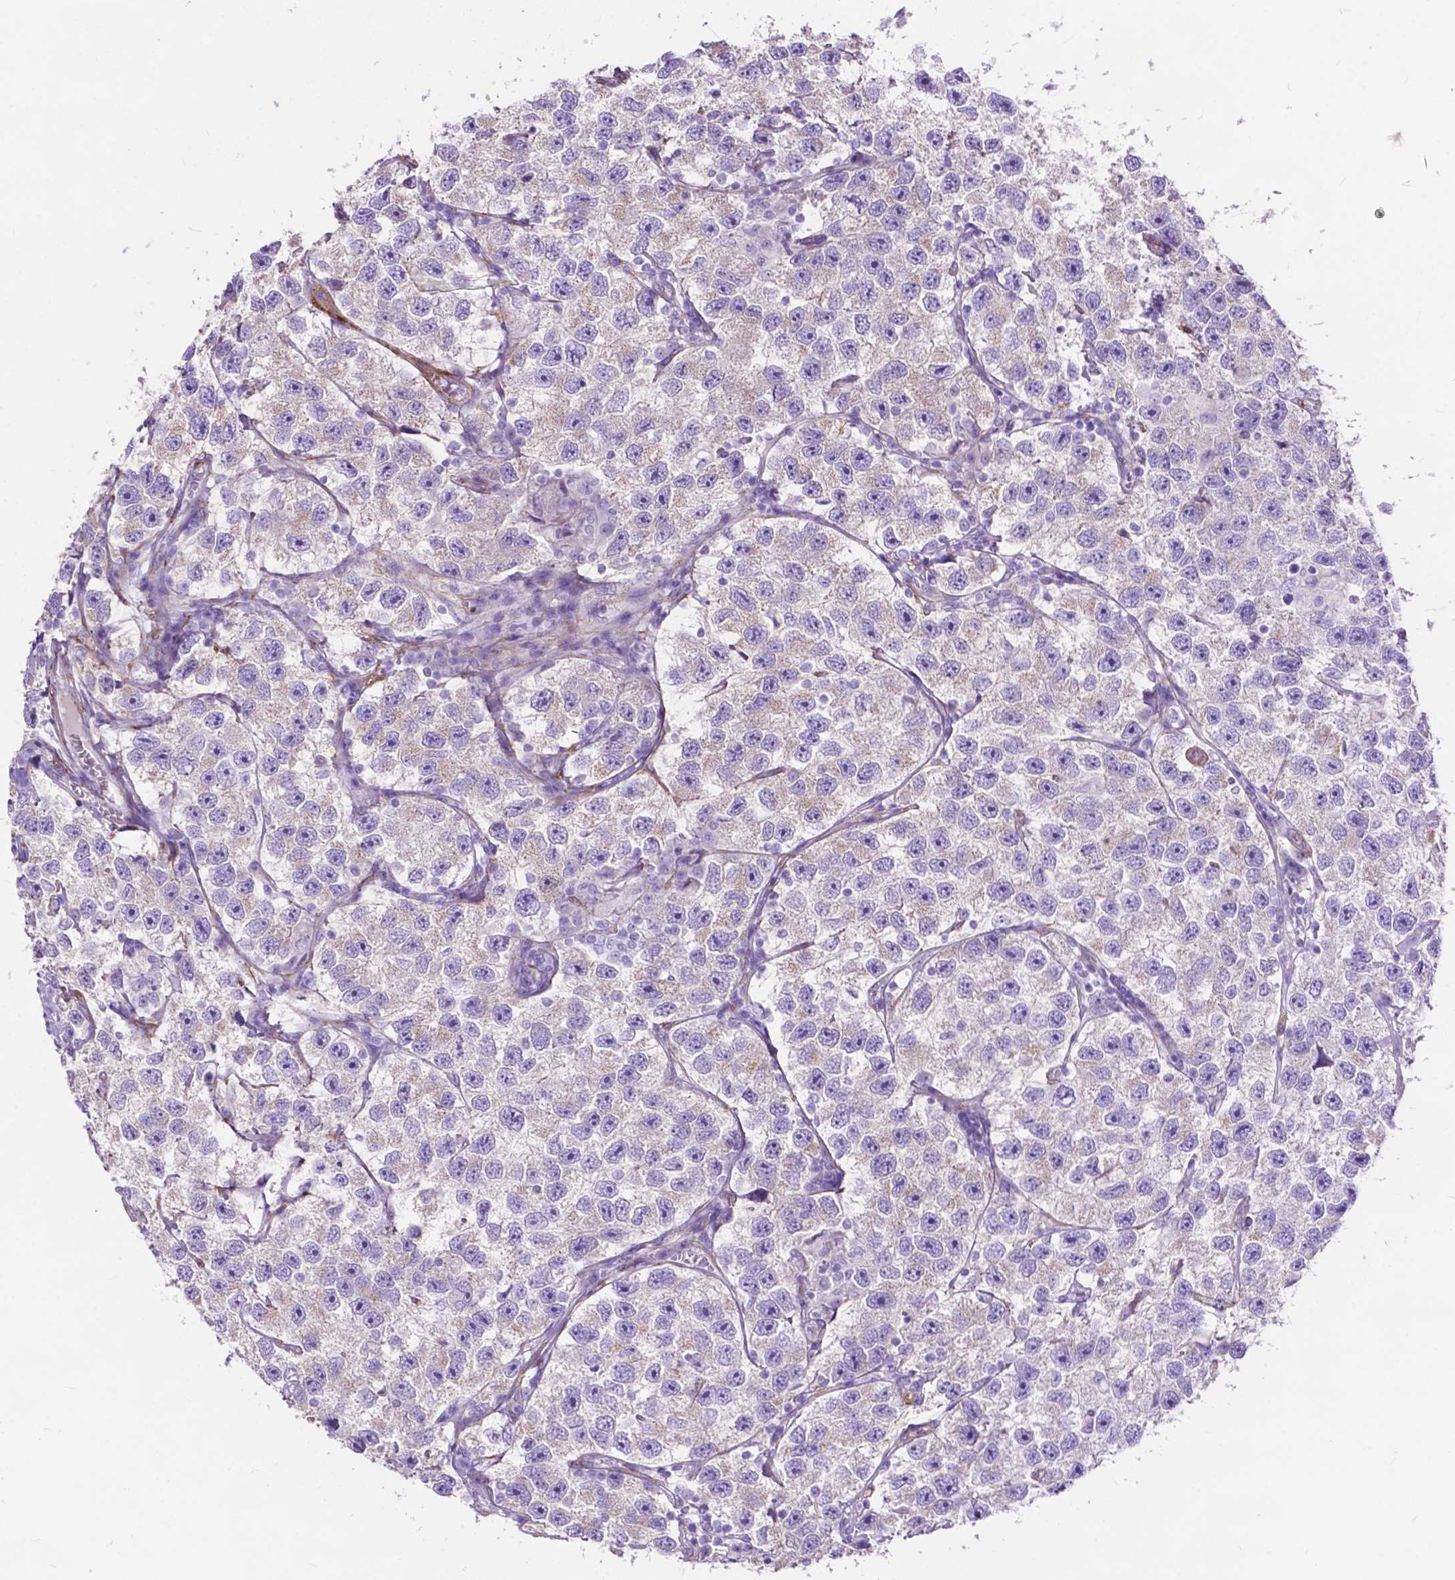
{"staining": {"intensity": "negative", "quantity": "none", "location": "none"}, "tissue": "testis cancer", "cell_type": "Tumor cells", "image_type": "cancer", "snomed": [{"axis": "morphology", "description": "Seminoma, NOS"}, {"axis": "topography", "description": "Testis"}], "caption": "IHC photomicrograph of testis seminoma stained for a protein (brown), which exhibits no expression in tumor cells. (DAB (3,3'-diaminobenzidine) IHC with hematoxylin counter stain).", "gene": "PCDHA12", "patient": {"sex": "male", "age": 26}}